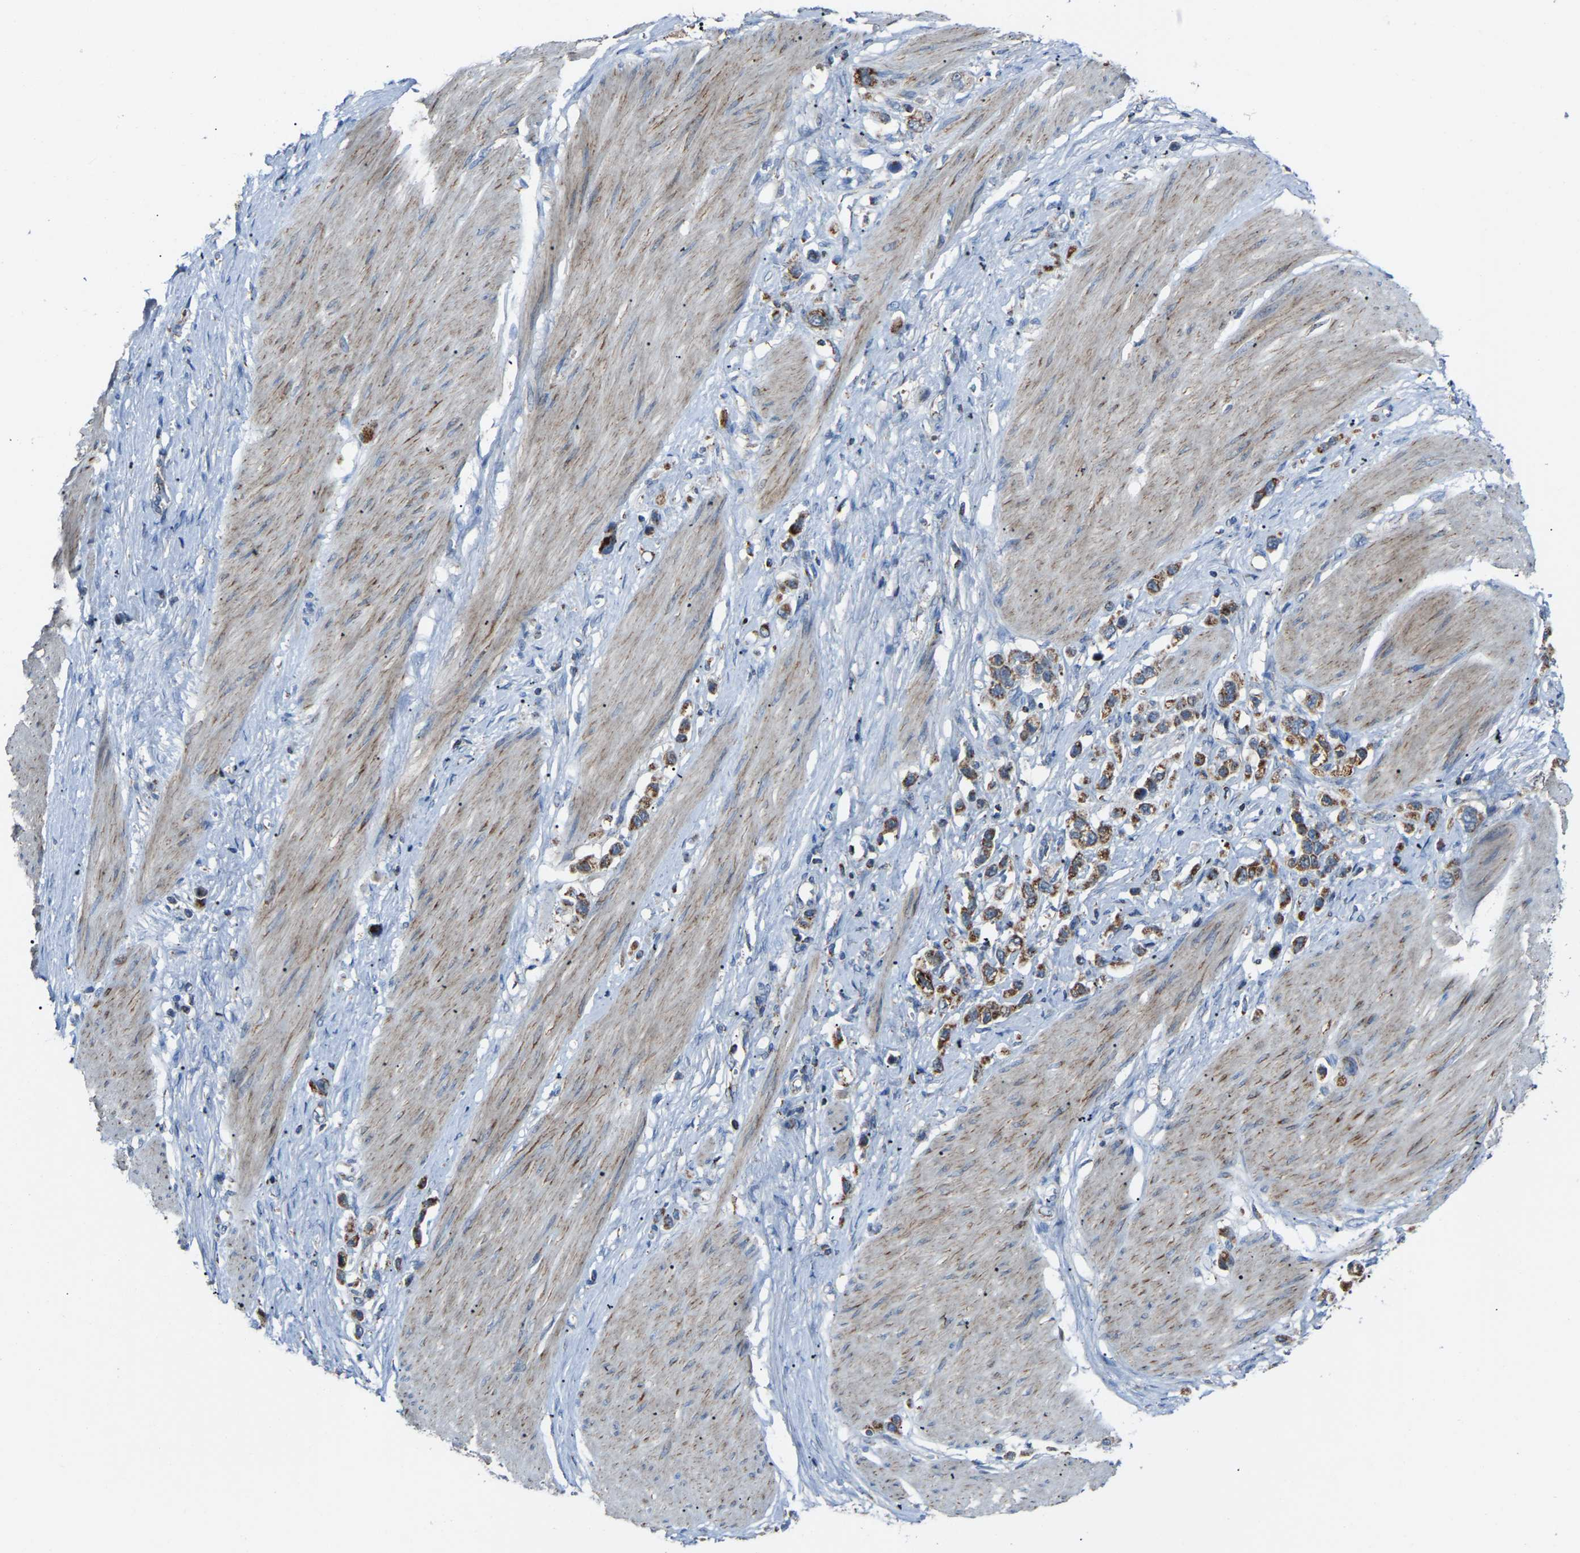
{"staining": {"intensity": "moderate", "quantity": ">75%", "location": "cytoplasmic/membranous"}, "tissue": "stomach cancer", "cell_type": "Tumor cells", "image_type": "cancer", "snomed": [{"axis": "morphology", "description": "Adenocarcinoma, NOS"}, {"axis": "topography", "description": "Stomach"}], "caption": "The photomicrograph displays a brown stain indicating the presence of a protein in the cytoplasmic/membranous of tumor cells in stomach cancer (adenocarcinoma).", "gene": "CANT1", "patient": {"sex": "female", "age": 65}}